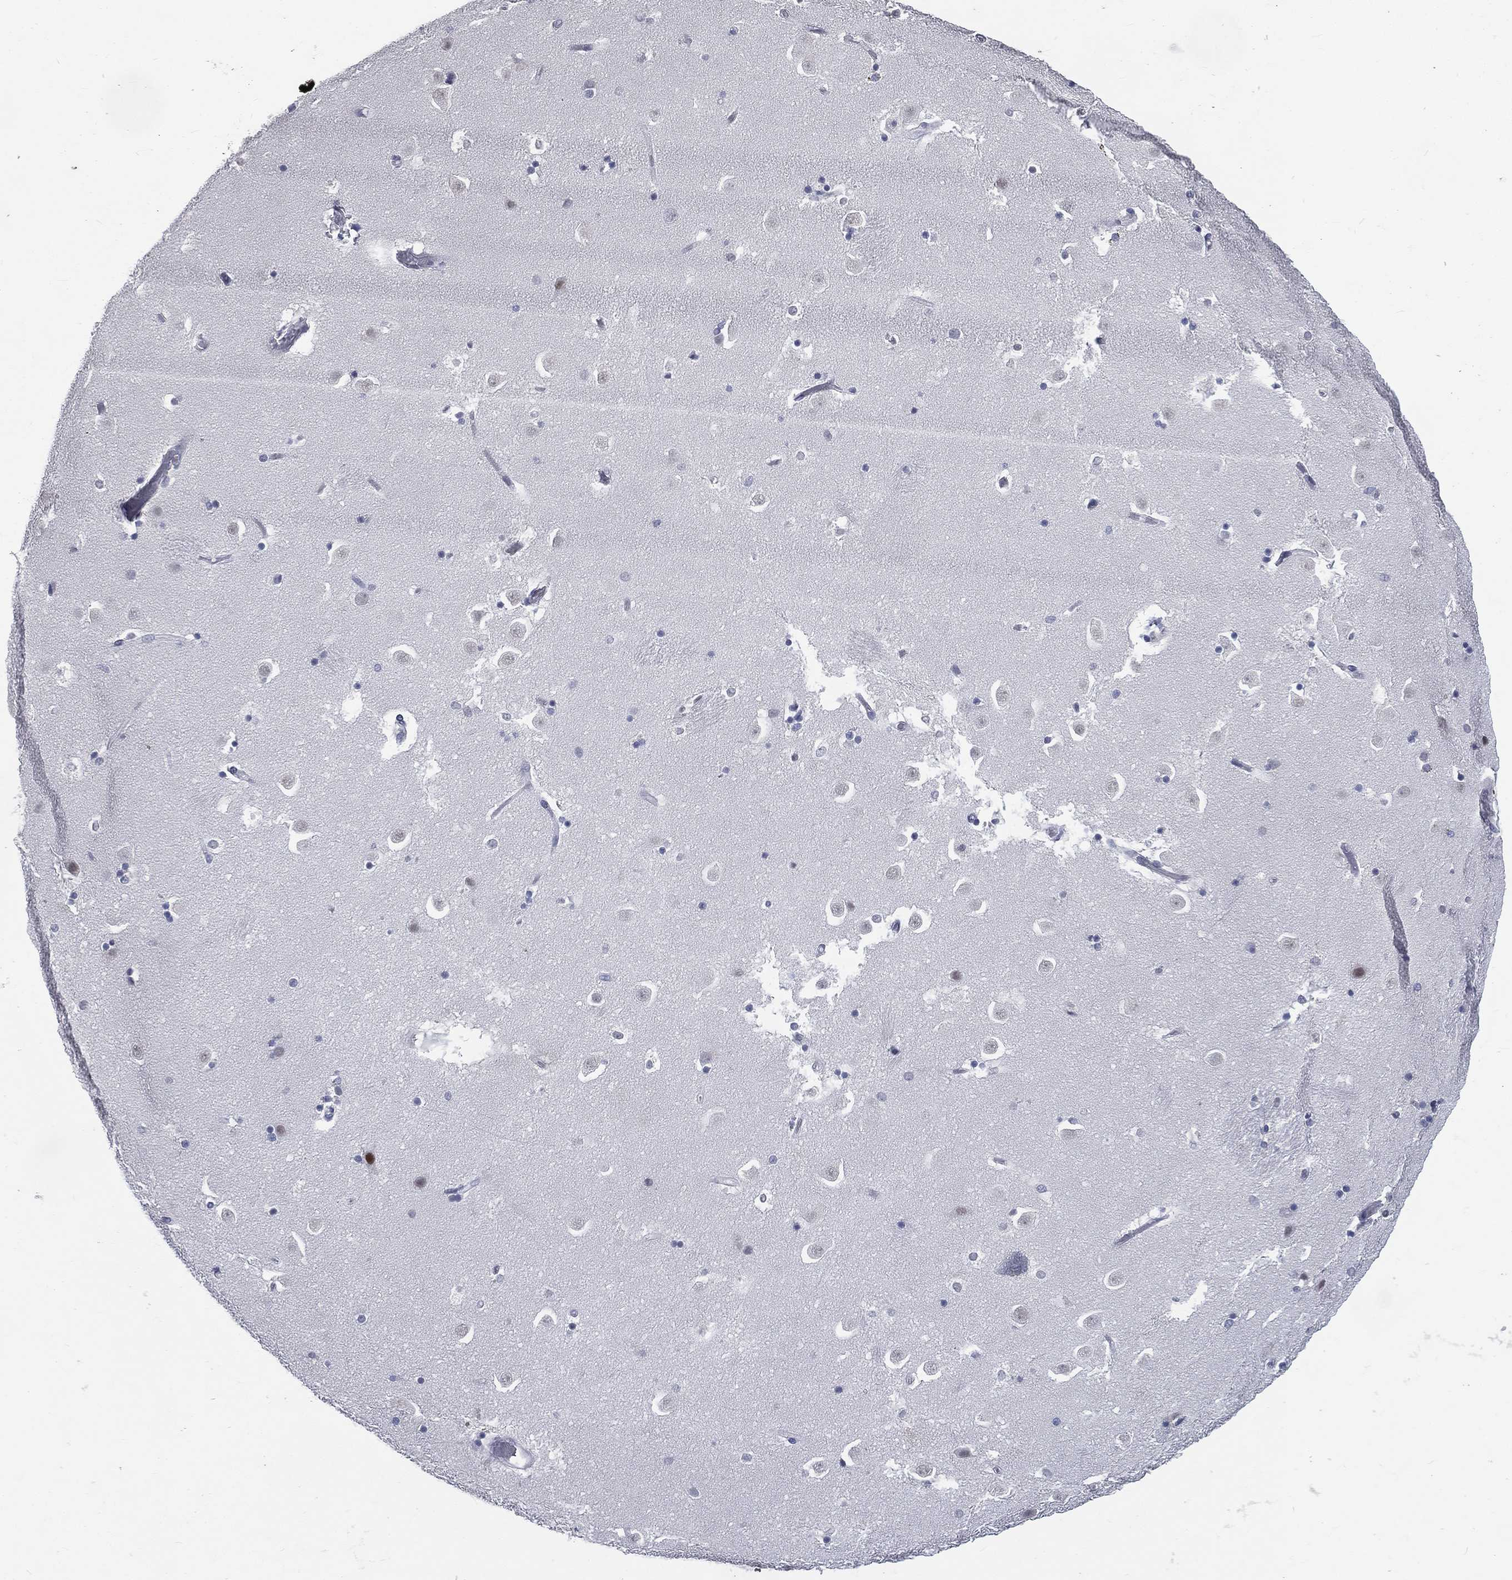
{"staining": {"intensity": "negative", "quantity": "none", "location": "none"}, "tissue": "caudate", "cell_type": "Glial cells", "image_type": "normal", "snomed": [{"axis": "morphology", "description": "Normal tissue, NOS"}, {"axis": "topography", "description": "Lateral ventricle wall"}], "caption": "Immunohistochemistry image of unremarkable human caudate stained for a protein (brown), which demonstrates no positivity in glial cells.", "gene": "IFT27", "patient": {"sex": "male", "age": 51}}